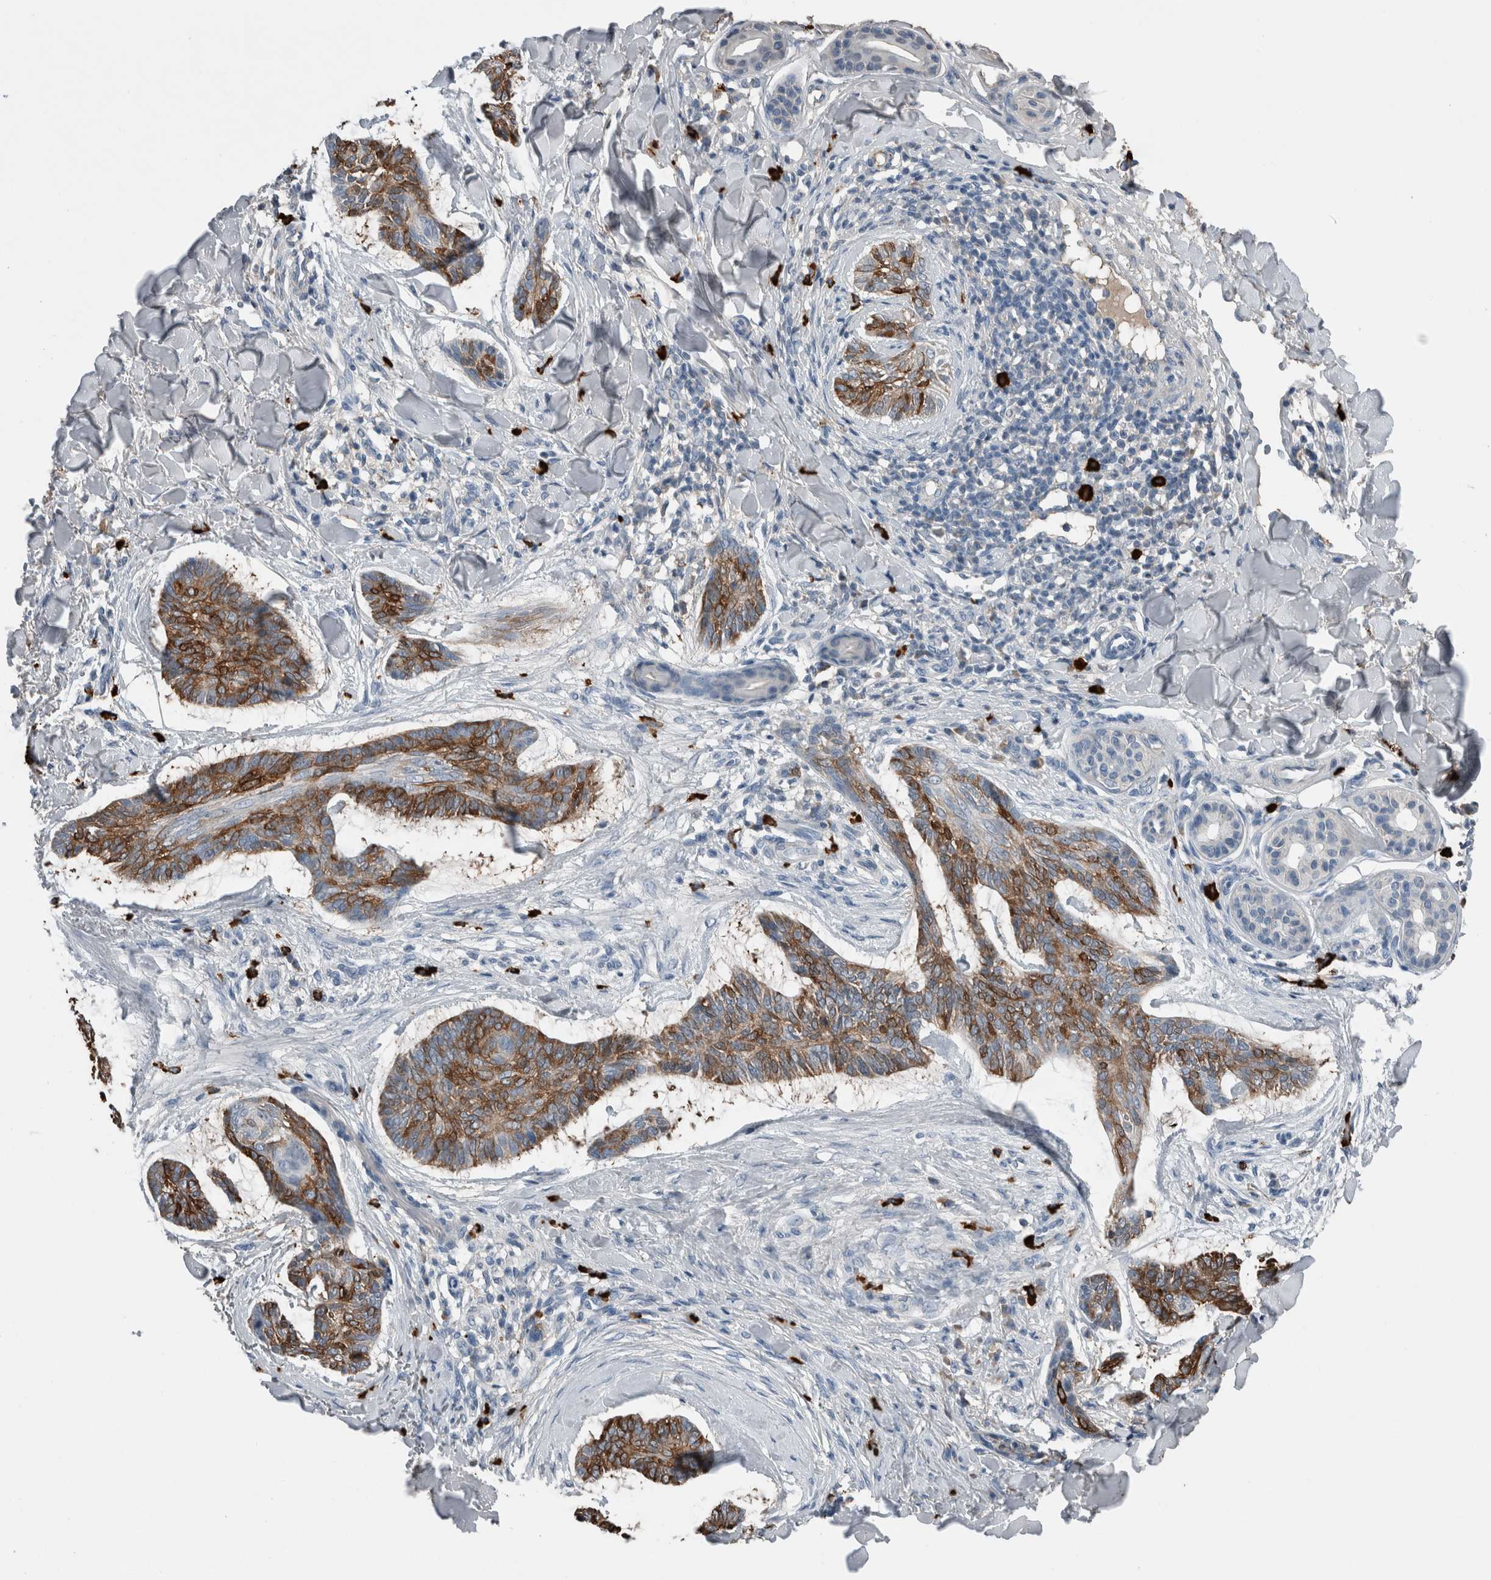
{"staining": {"intensity": "strong", "quantity": ">75%", "location": "cytoplasmic/membranous"}, "tissue": "skin cancer", "cell_type": "Tumor cells", "image_type": "cancer", "snomed": [{"axis": "morphology", "description": "Basal cell carcinoma"}, {"axis": "topography", "description": "Skin"}], "caption": "Immunohistochemistry (IHC) staining of skin cancer, which displays high levels of strong cytoplasmic/membranous positivity in approximately >75% of tumor cells indicating strong cytoplasmic/membranous protein expression. The staining was performed using DAB (brown) for protein detection and nuclei were counterstained in hematoxylin (blue).", "gene": "CRNN", "patient": {"sex": "male", "age": 43}}